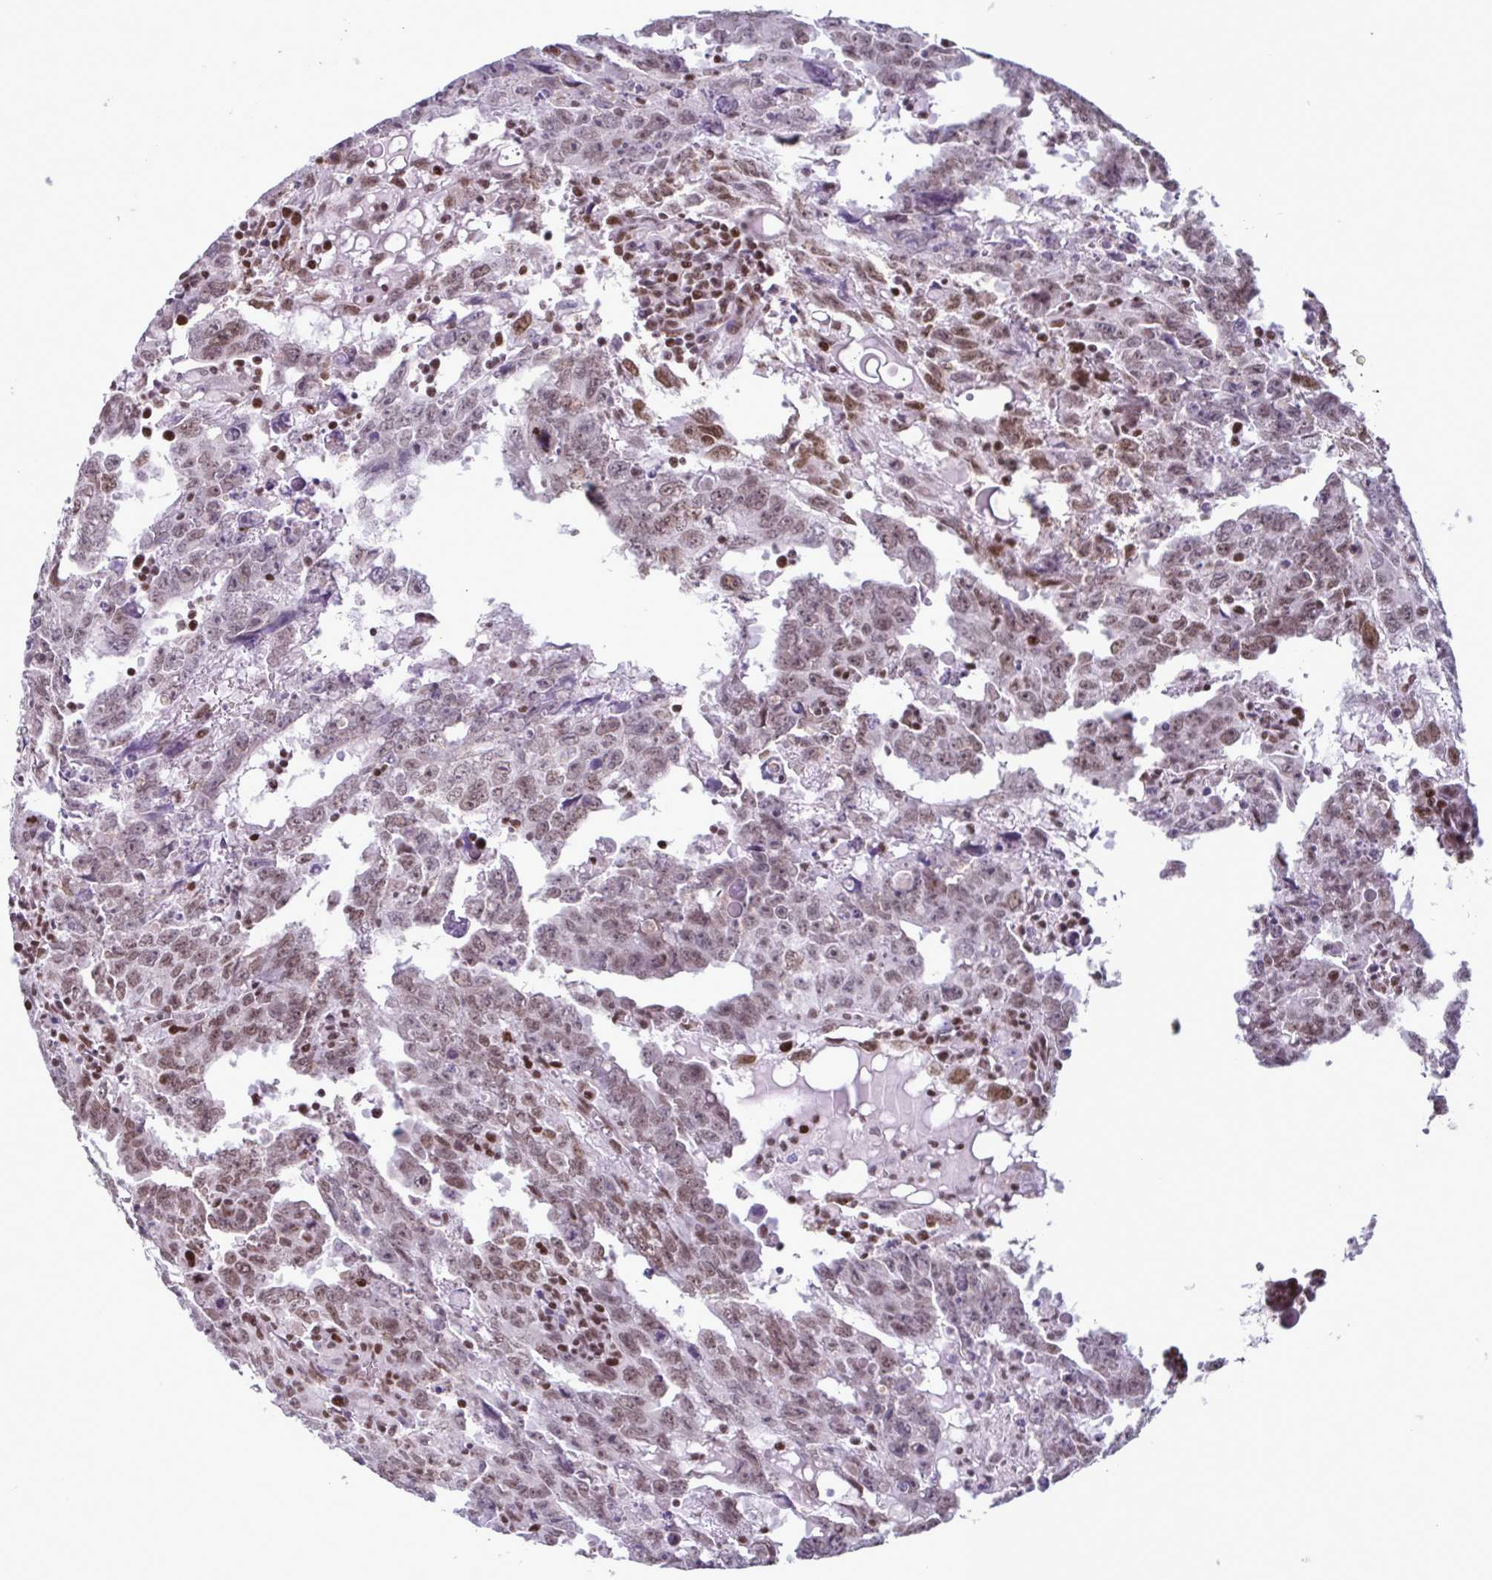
{"staining": {"intensity": "weak", "quantity": "25%-75%", "location": "nuclear"}, "tissue": "testis cancer", "cell_type": "Tumor cells", "image_type": "cancer", "snomed": [{"axis": "morphology", "description": "Carcinoma, Embryonal, NOS"}, {"axis": "topography", "description": "Testis"}], "caption": "Approximately 25%-75% of tumor cells in testis cancer reveal weak nuclear protein expression as visualized by brown immunohistochemical staining.", "gene": "TIMM21", "patient": {"sex": "male", "age": 22}}